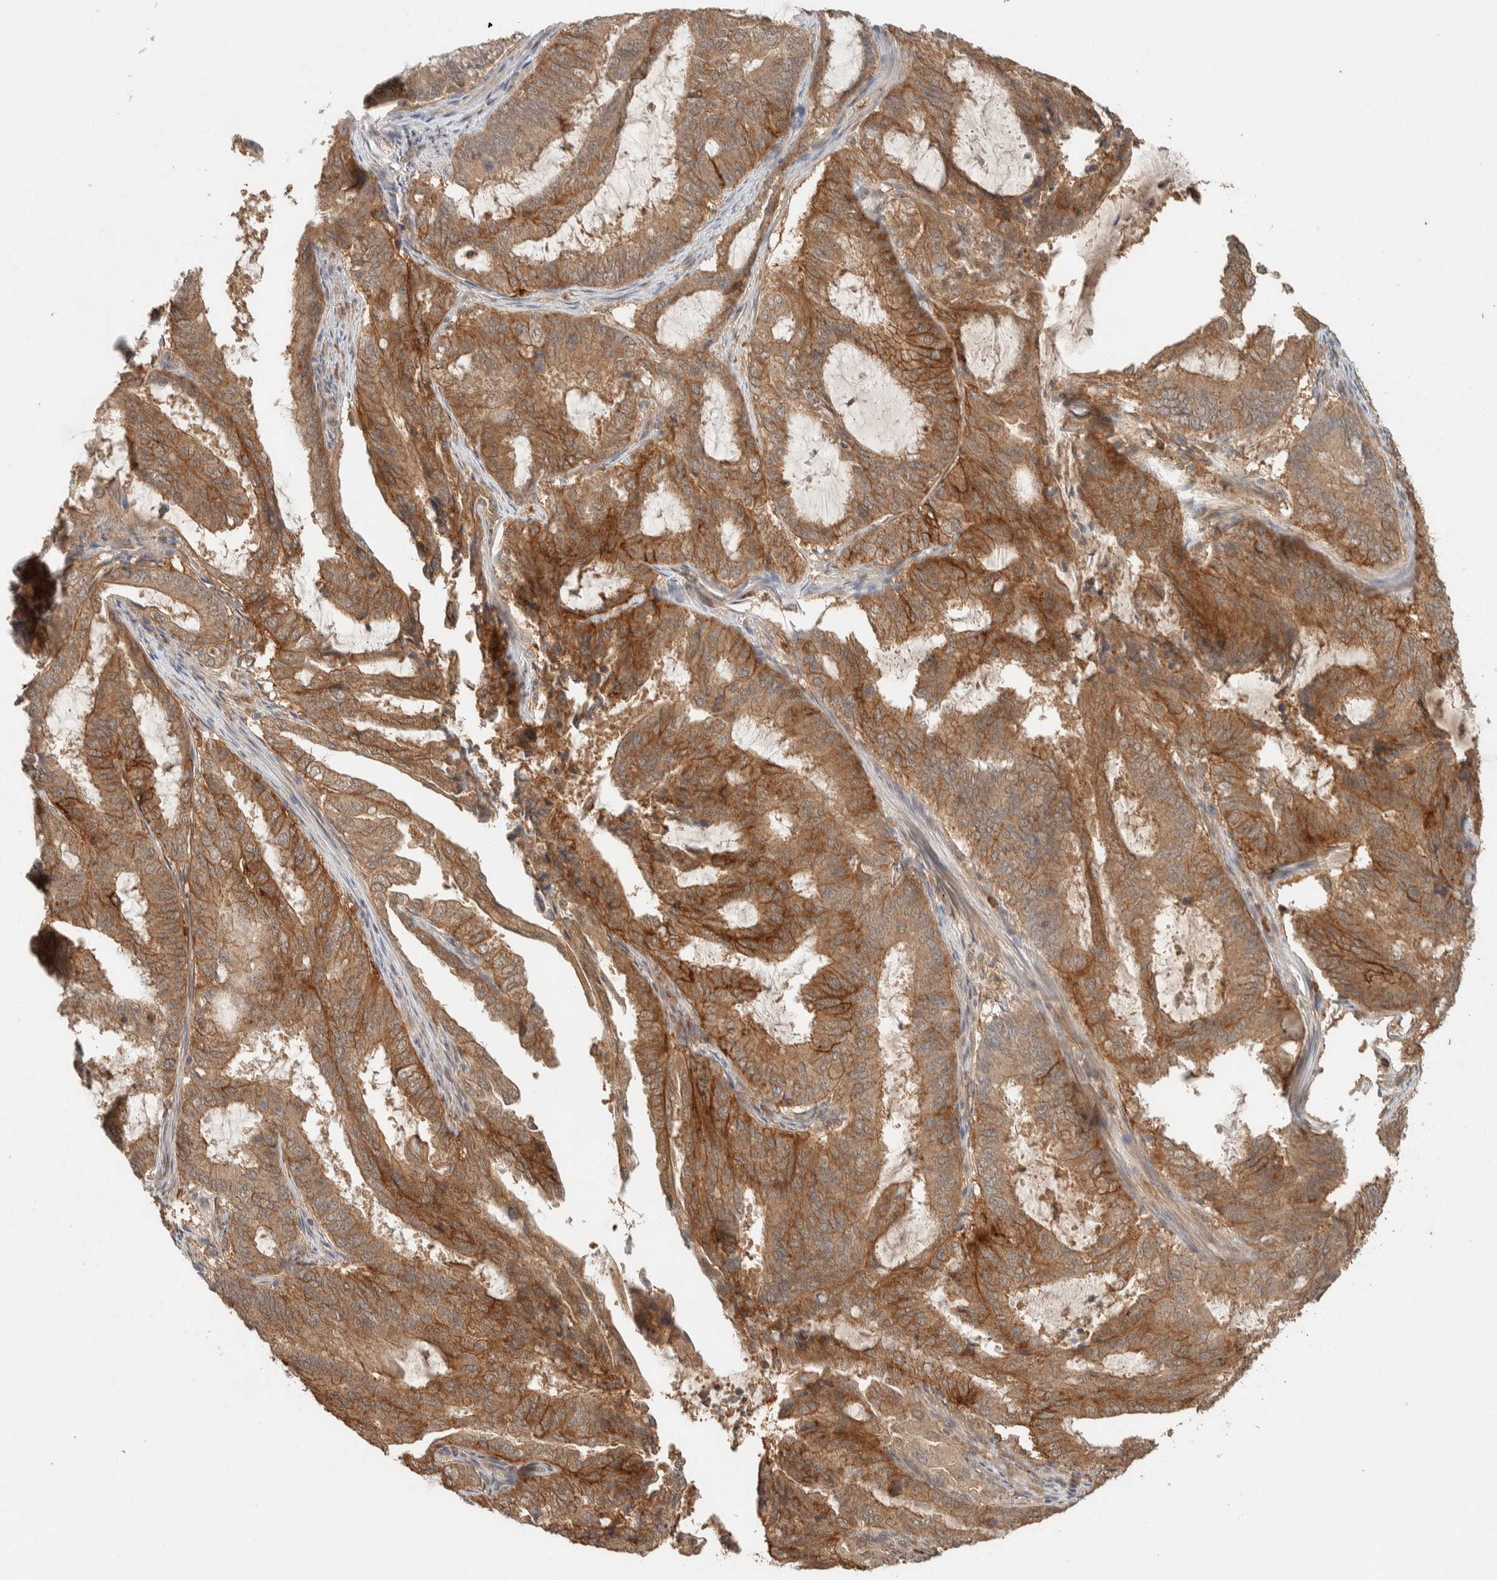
{"staining": {"intensity": "moderate", "quantity": ">75%", "location": "cytoplasmic/membranous"}, "tissue": "endometrial cancer", "cell_type": "Tumor cells", "image_type": "cancer", "snomed": [{"axis": "morphology", "description": "Adenocarcinoma, NOS"}, {"axis": "topography", "description": "Endometrium"}], "caption": "The histopathology image reveals staining of endometrial adenocarcinoma, revealing moderate cytoplasmic/membranous protein staining (brown color) within tumor cells. (DAB (3,3'-diaminobenzidine) IHC, brown staining for protein, blue staining for nuclei).", "gene": "ZNF567", "patient": {"sex": "female", "age": 51}}